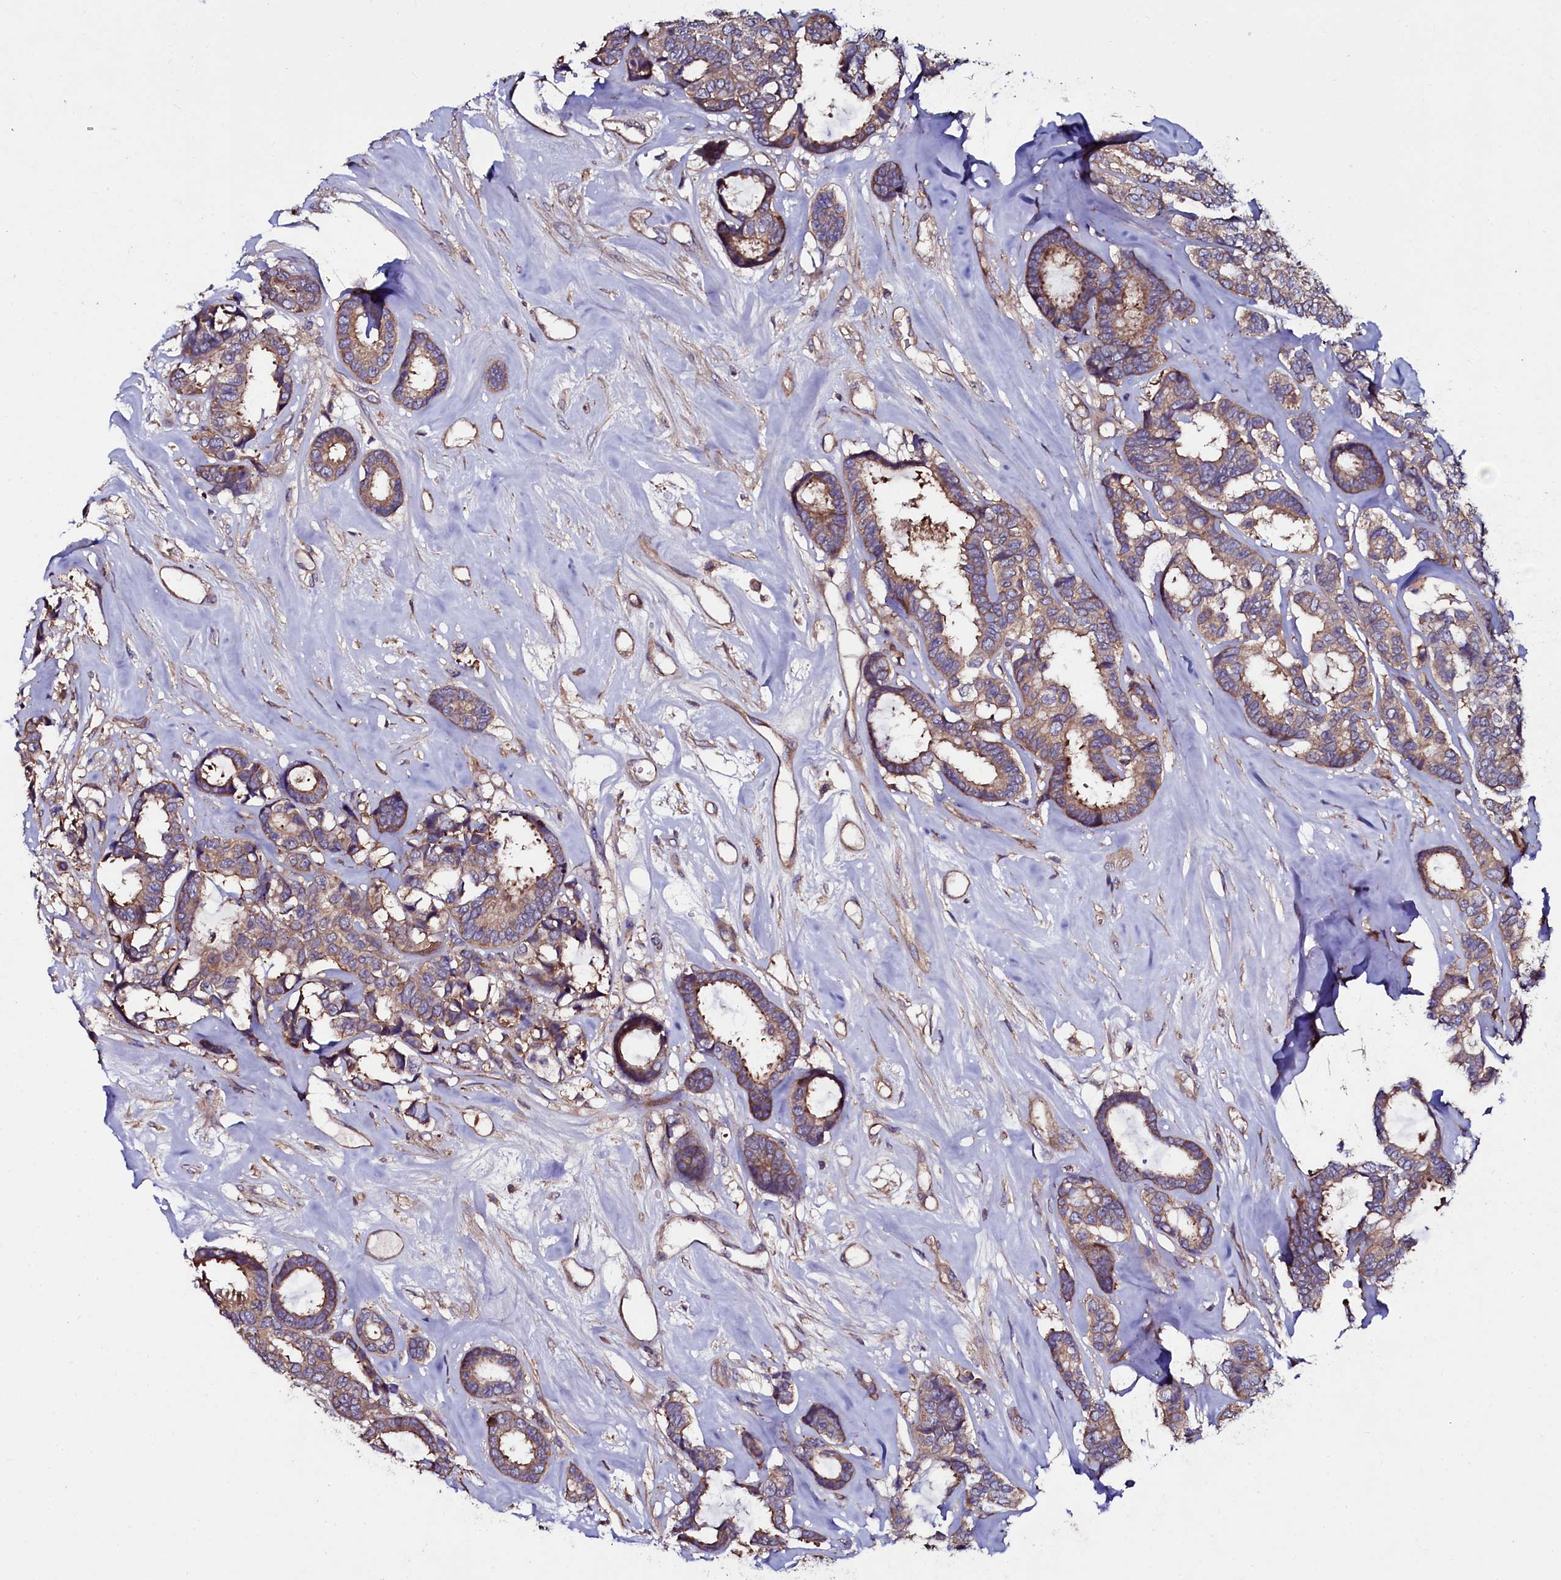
{"staining": {"intensity": "moderate", "quantity": ">75%", "location": "cytoplasmic/membranous"}, "tissue": "breast cancer", "cell_type": "Tumor cells", "image_type": "cancer", "snomed": [{"axis": "morphology", "description": "Duct carcinoma"}, {"axis": "topography", "description": "Breast"}], "caption": "Protein staining of breast cancer tissue exhibits moderate cytoplasmic/membranous expression in approximately >75% of tumor cells.", "gene": "USPL1", "patient": {"sex": "female", "age": 87}}